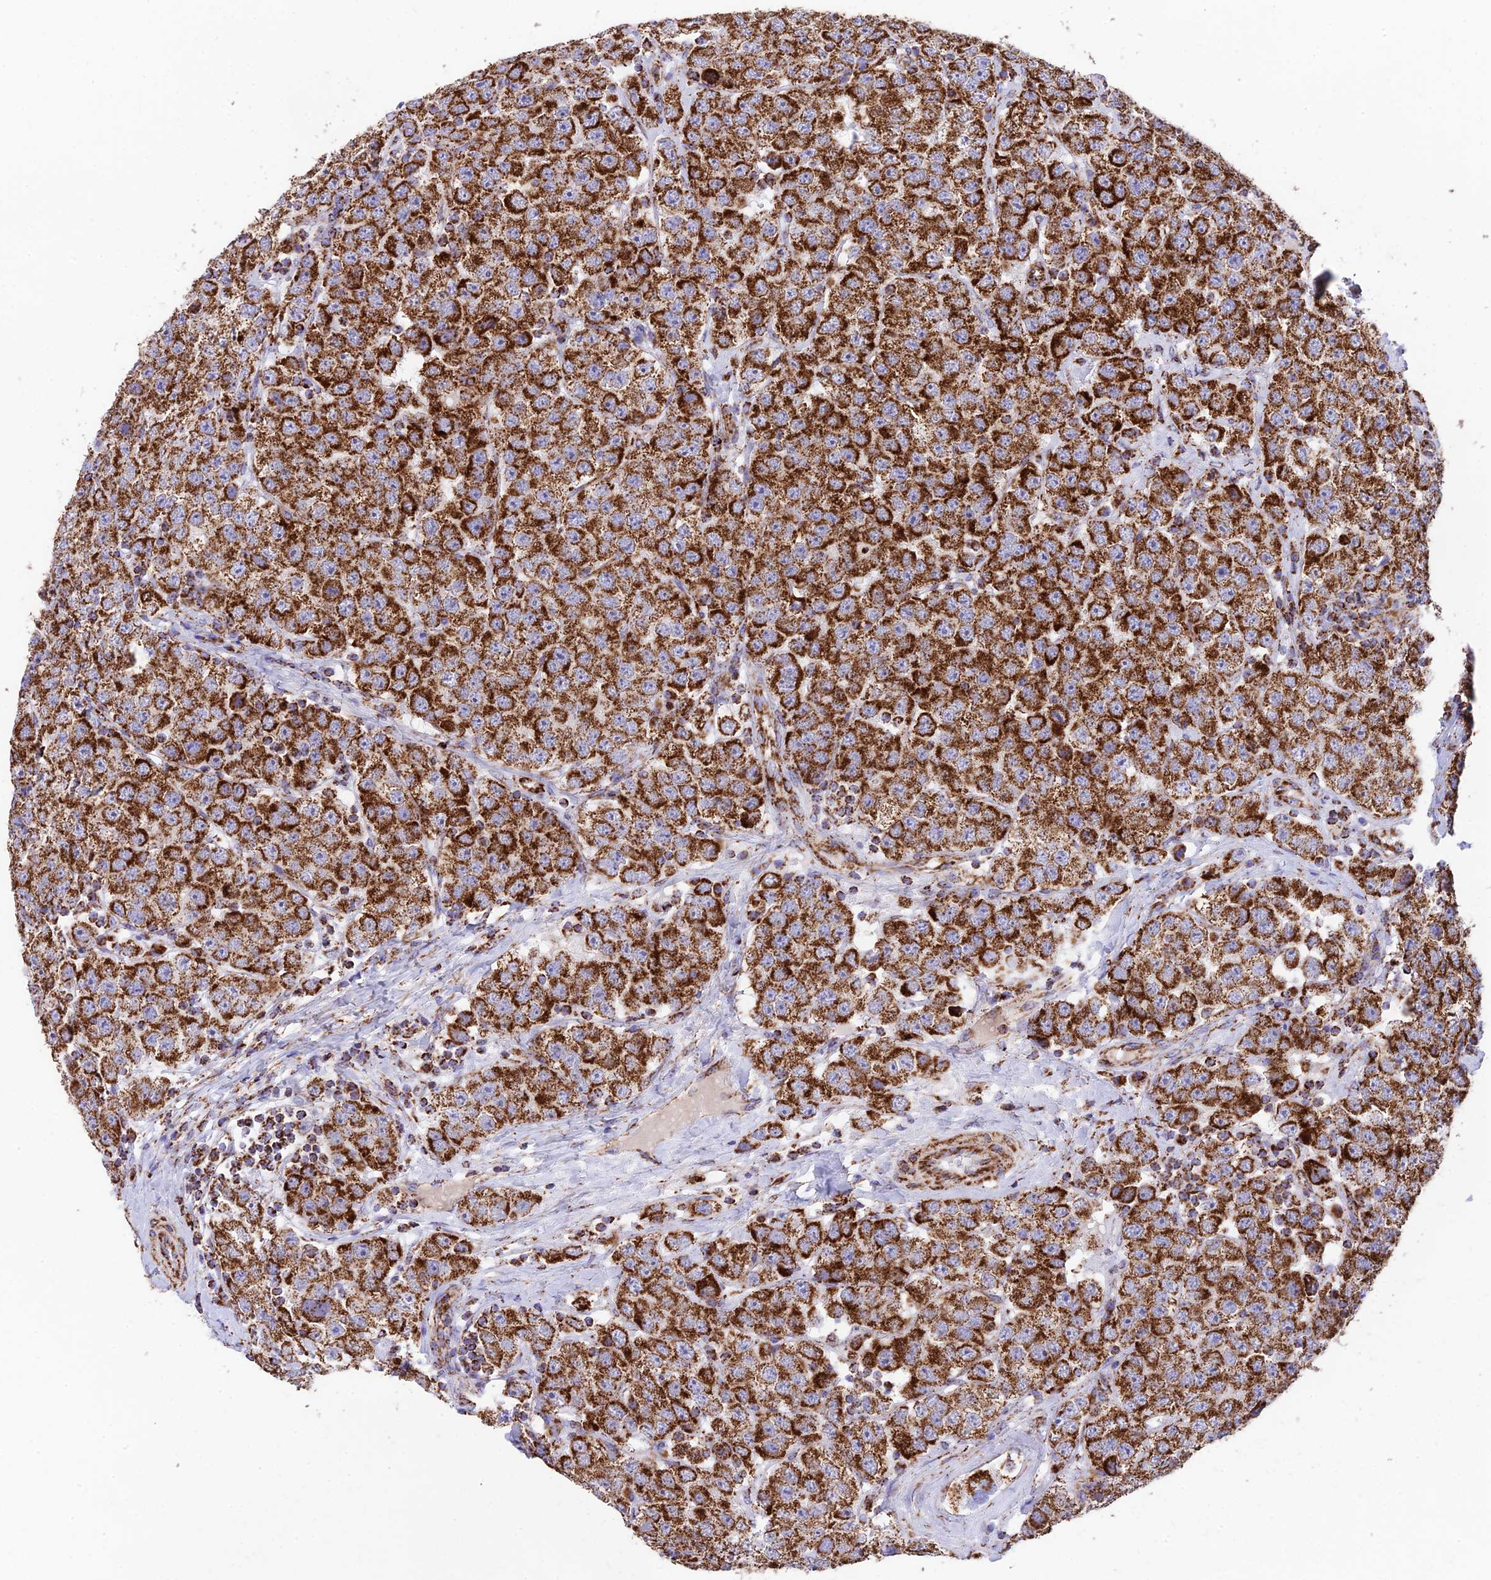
{"staining": {"intensity": "strong", "quantity": ">75%", "location": "cytoplasmic/membranous"}, "tissue": "testis cancer", "cell_type": "Tumor cells", "image_type": "cancer", "snomed": [{"axis": "morphology", "description": "Seminoma, NOS"}, {"axis": "topography", "description": "Testis"}], "caption": "Tumor cells display high levels of strong cytoplasmic/membranous staining in approximately >75% of cells in human testis seminoma. The staining is performed using DAB brown chromogen to label protein expression. The nuclei are counter-stained blue using hematoxylin.", "gene": "CHCHD3", "patient": {"sex": "male", "age": 28}}